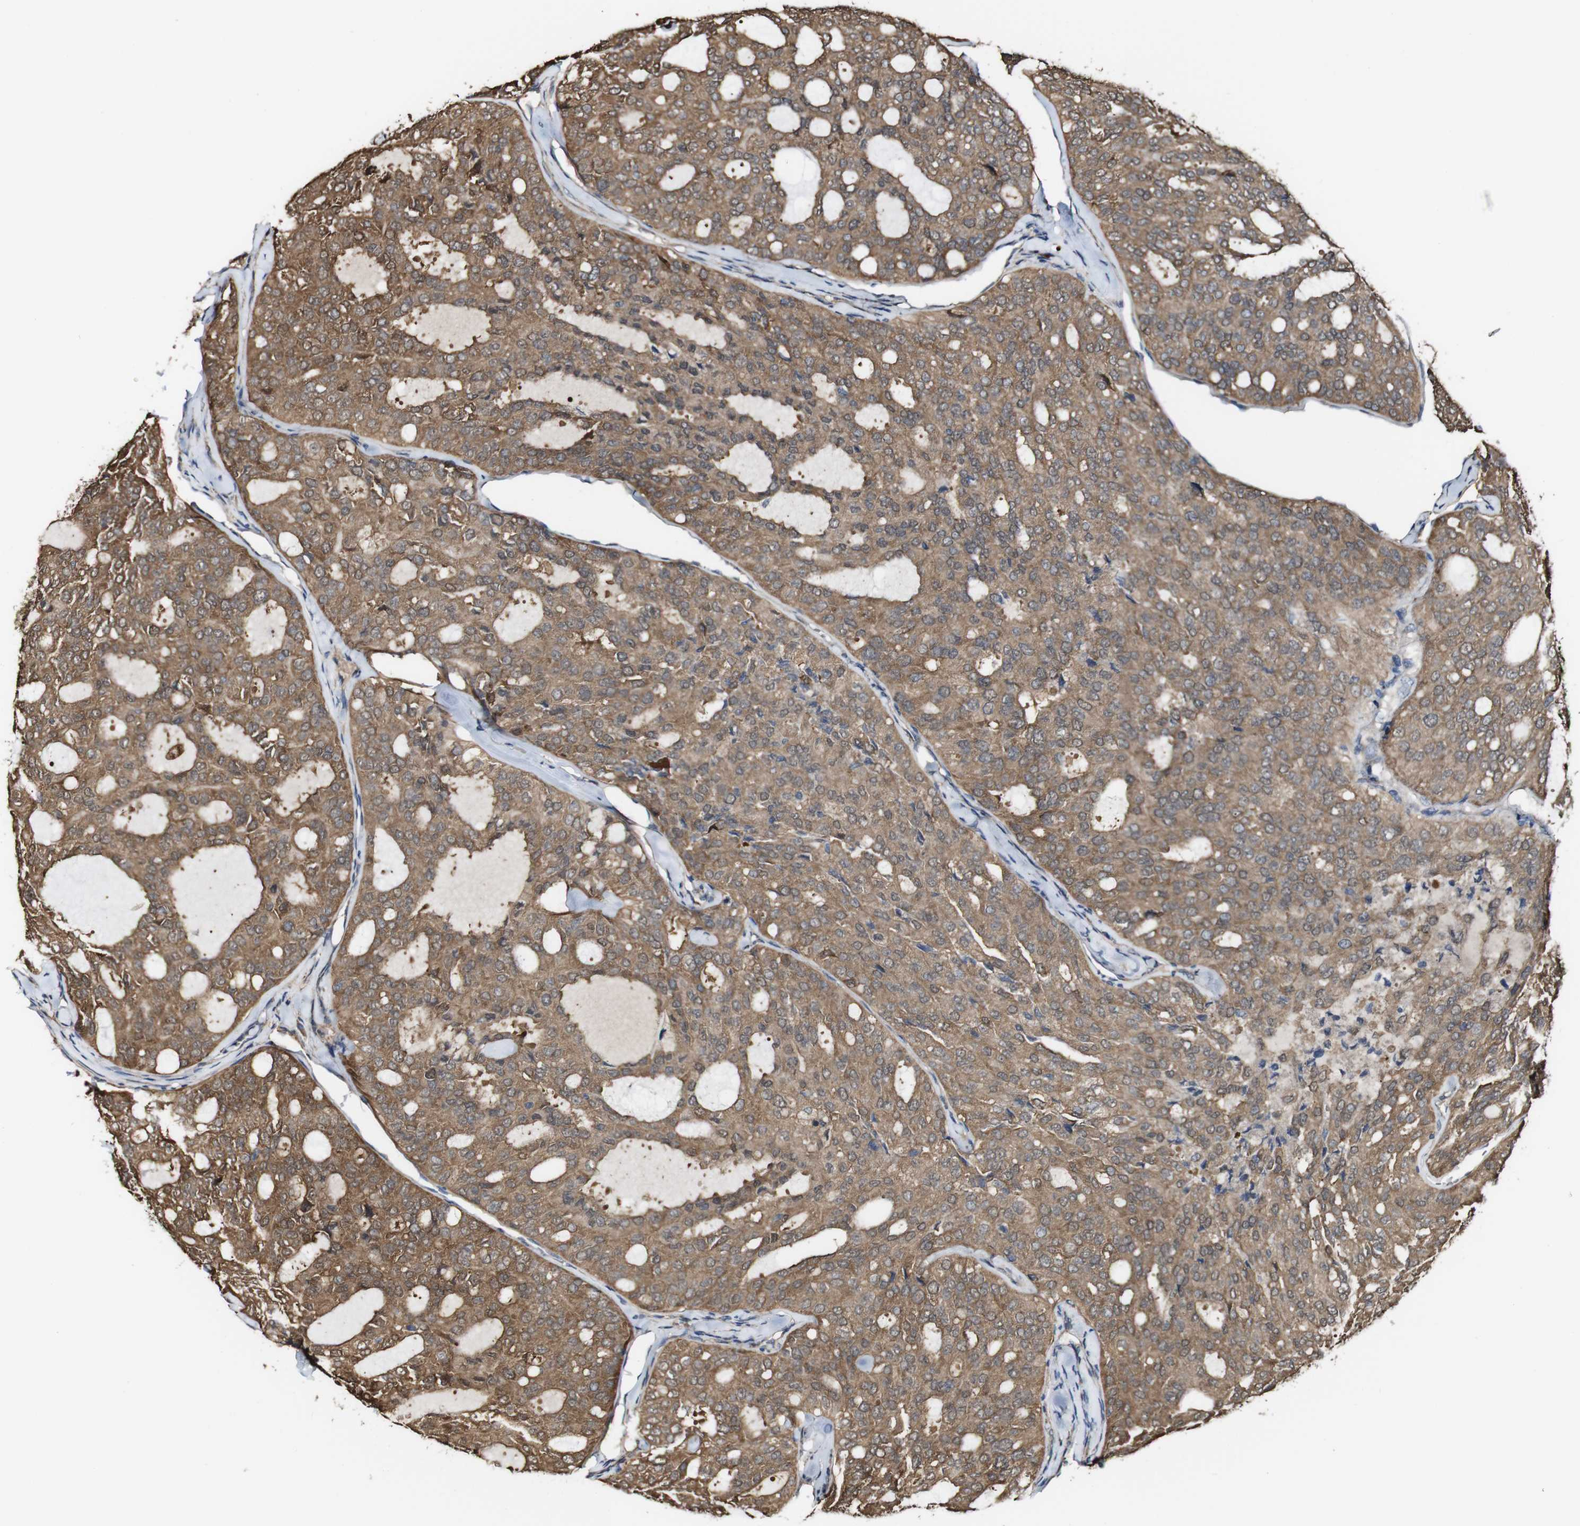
{"staining": {"intensity": "moderate", "quantity": ">75%", "location": "cytoplasmic/membranous"}, "tissue": "thyroid cancer", "cell_type": "Tumor cells", "image_type": "cancer", "snomed": [{"axis": "morphology", "description": "Follicular adenoma carcinoma, NOS"}, {"axis": "topography", "description": "Thyroid gland"}], "caption": "A photomicrograph of human follicular adenoma carcinoma (thyroid) stained for a protein demonstrates moderate cytoplasmic/membranous brown staining in tumor cells.", "gene": "PTPRR", "patient": {"sex": "male", "age": 75}}